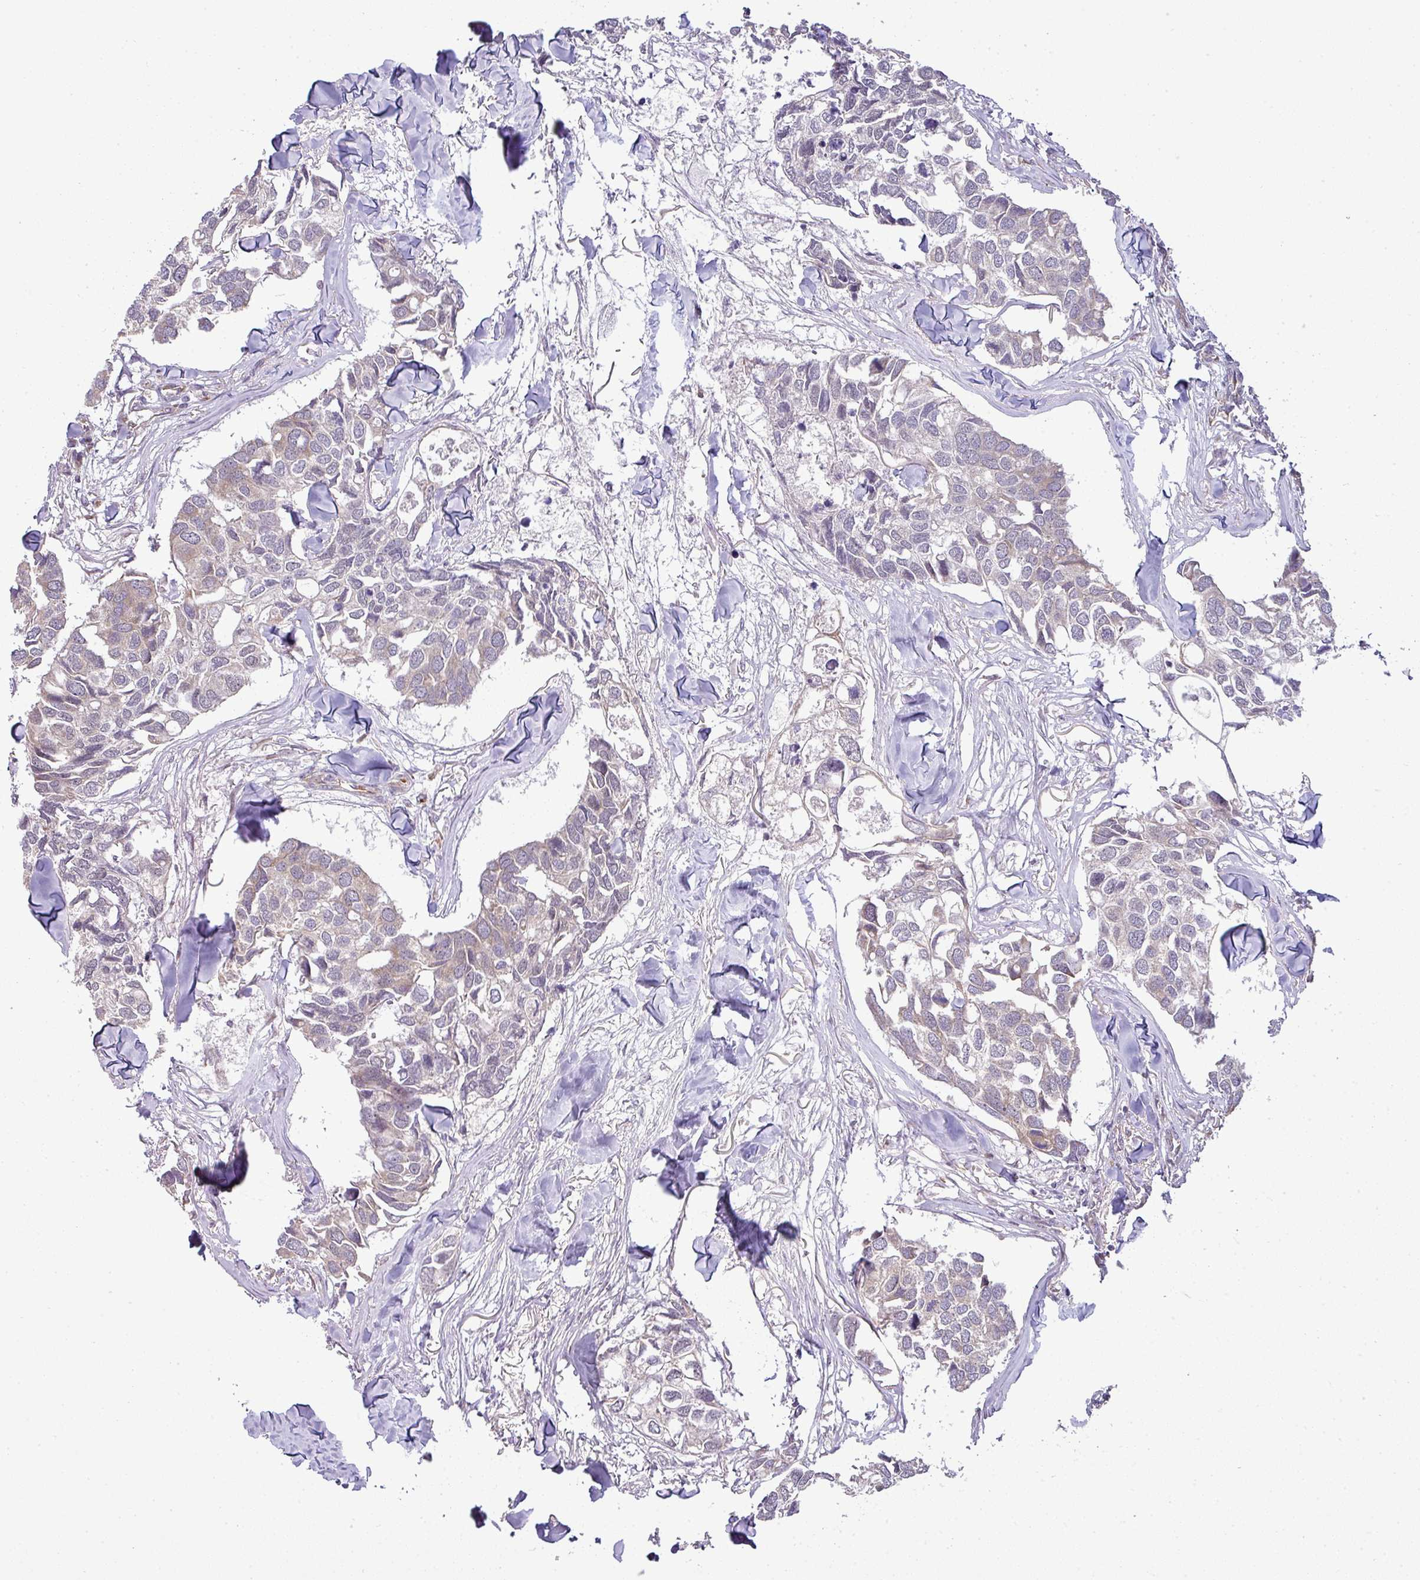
{"staining": {"intensity": "weak", "quantity": "<25%", "location": "cytoplasmic/membranous"}, "tissue": "breast cancer", "cell_type": "Tumor cells", "image_type": "cancer", "snomed": [{"axis": "morphology", "description": "Duct carcinoma"}, {"axis": "topography", "description": "Breast"}], "caption": "An image of human breast invasive ductal carcinoma is negative for staining in tumor cells.", "gene": "TIMMDC1", "patient": {"sex": "female", "age": 83}}